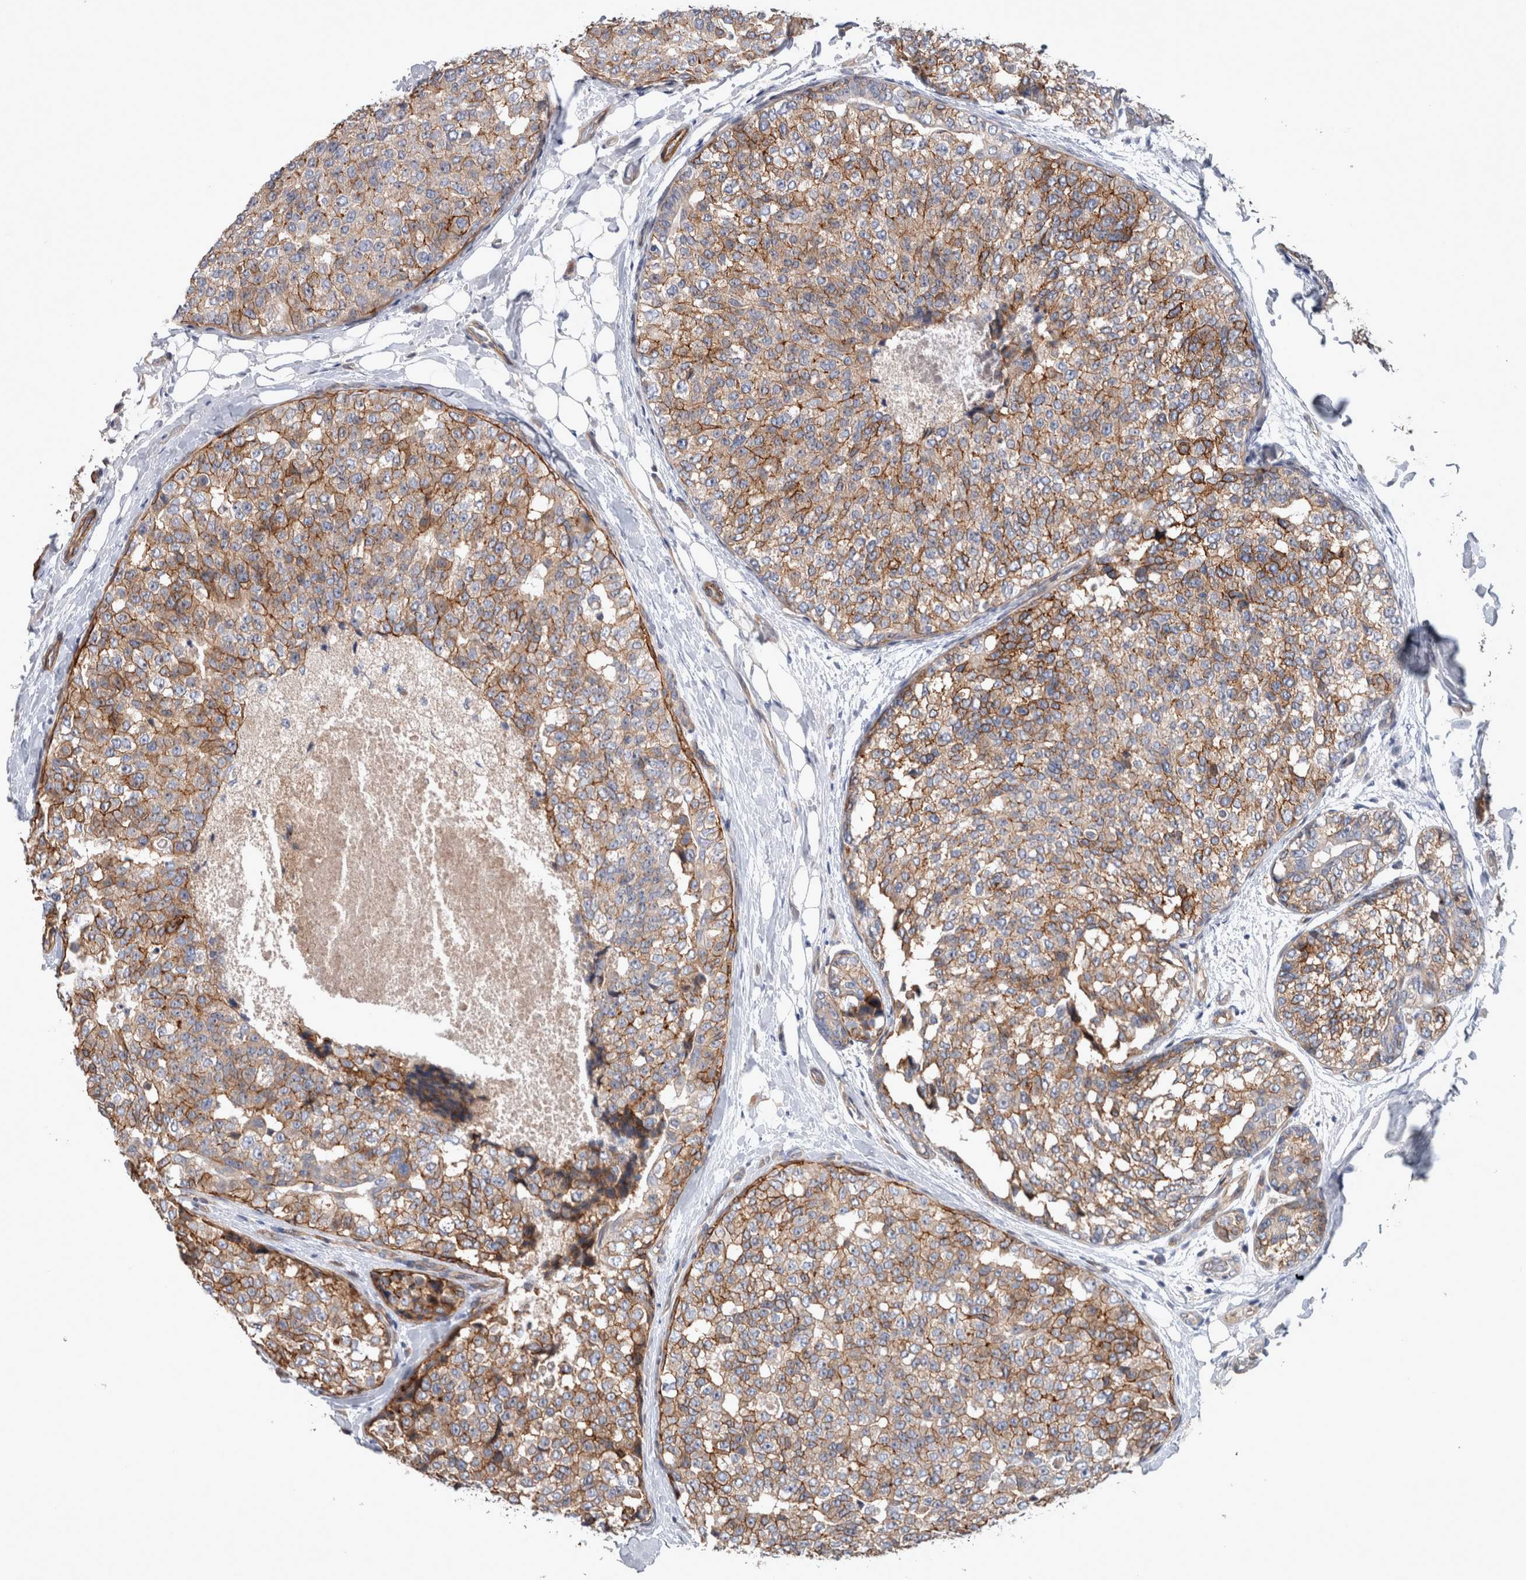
{"staining": {"intensity": "moderate", "quantity": ">75%", "location": "cytoplasmic/membranous"}, "tissue": "breast cancer", "cell_type": "Tumor cells", "image_type": "cancer", "snomed": [{"axis": "morphology", "description": "Normal tissue, NOS"}, {"axis": "morphology", "description": "Duct carcinoma"}, {"axis": "topography", "description": "Breast"}], "caption": "This image displays immunohistochemistry (IHC) staining of human breast cancer, with medium moderate cytoplasmic/membranous staining in approximately >75% of tumor cells.", "gene": "BCAM", "patient": {"sex": "female", "age": 43}}